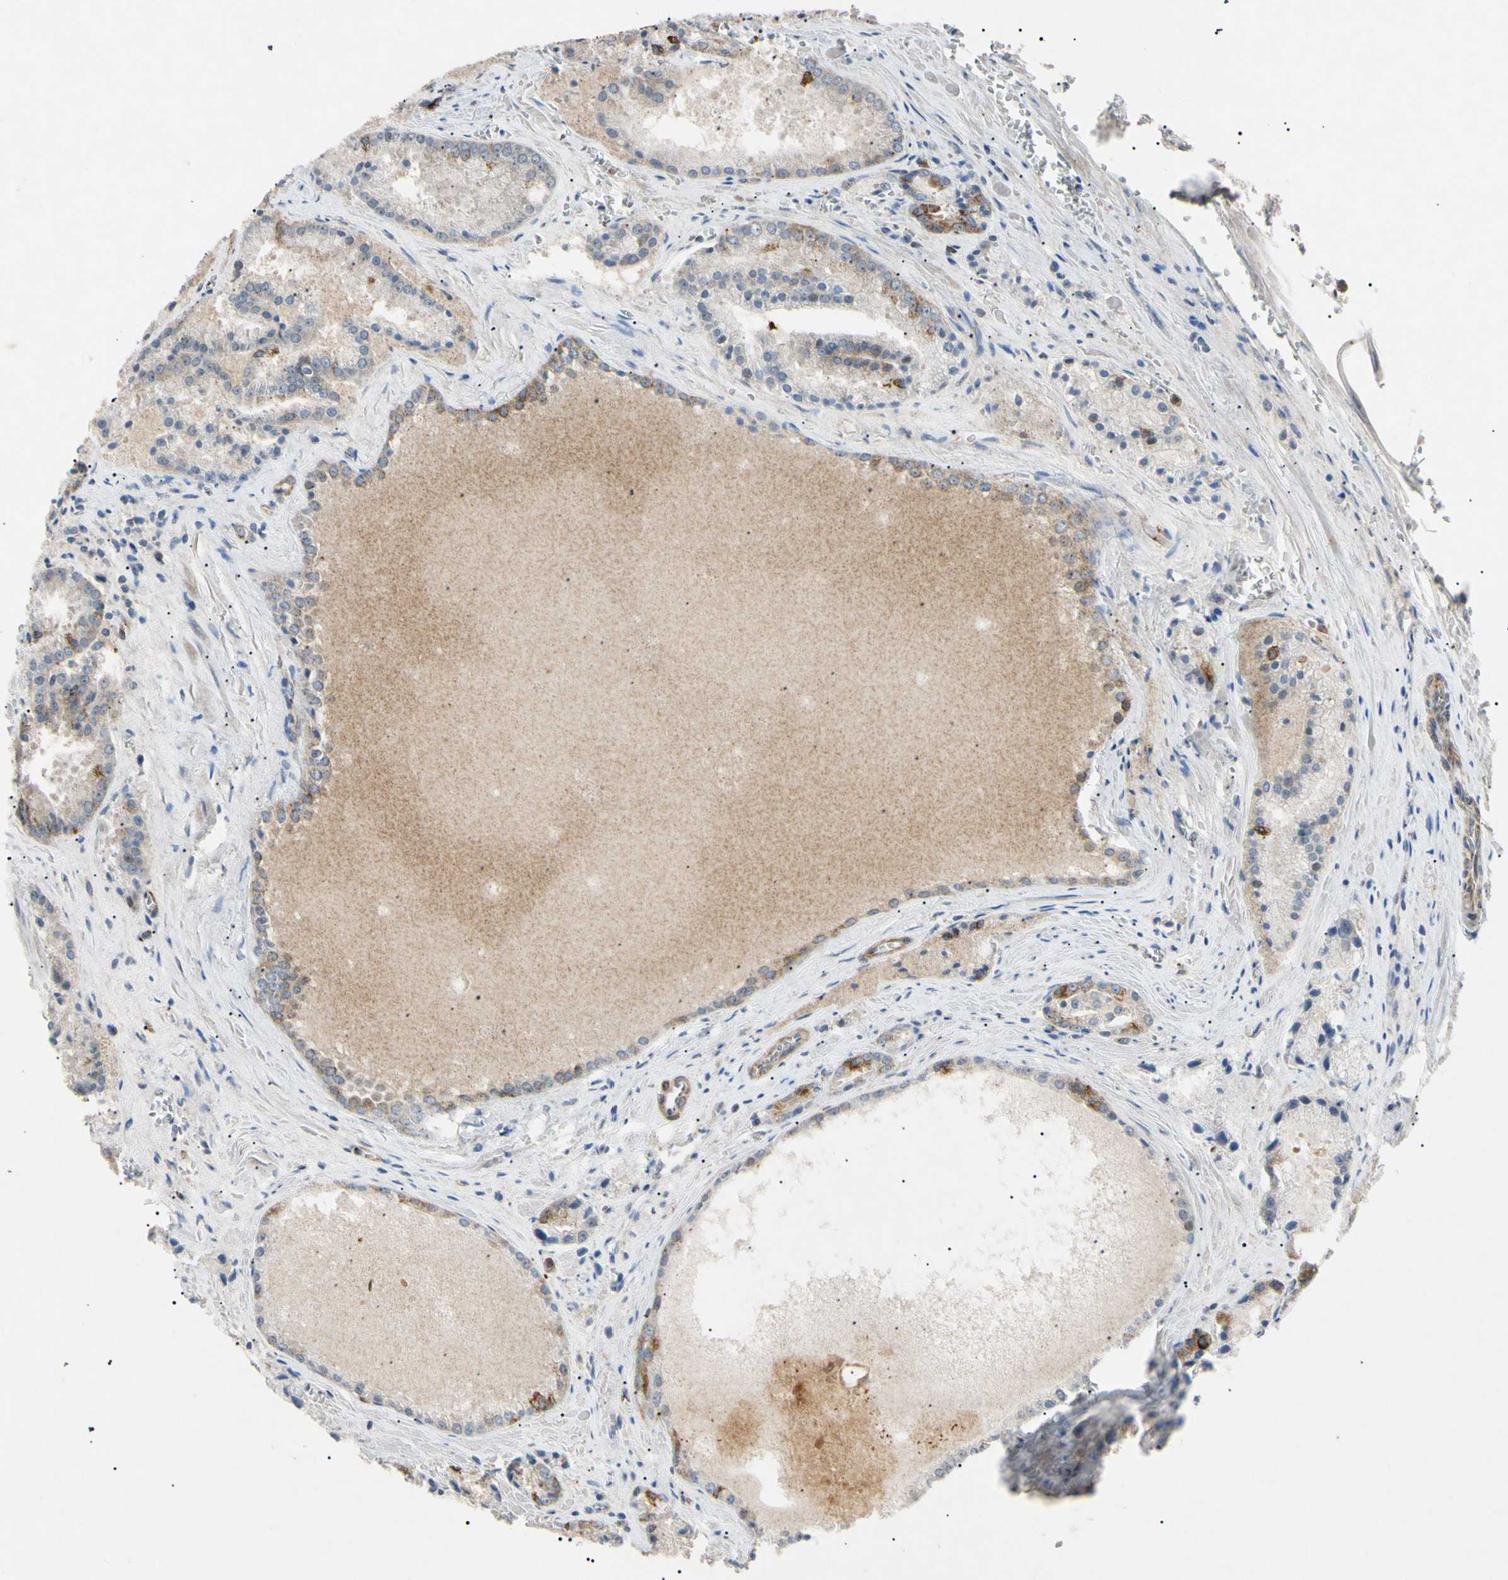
{"staining": {"intensity": "moderate", "quantity": "25%-75%", "location": "cytoplasmic/membranous"}, "tissue": "prostate cancer", "cell_type": "Tumor cells", "image_type": "cancer", "snomed": [{"axis": "morphology", "description": "Adenocarcinoma, Low grade"}, {"axis": "topography", "description": "Prostate"}], "caption": "Adenocarcinoma (low-grade) (prostate) tissue exhibits moderate cytoplasmic/membranous positivity in approximately 25%-75% of tumor cells, visualized by immunohistochemistry.", "gene": "TUBB4A", "patient": {"sex": "male", "age": 64}}